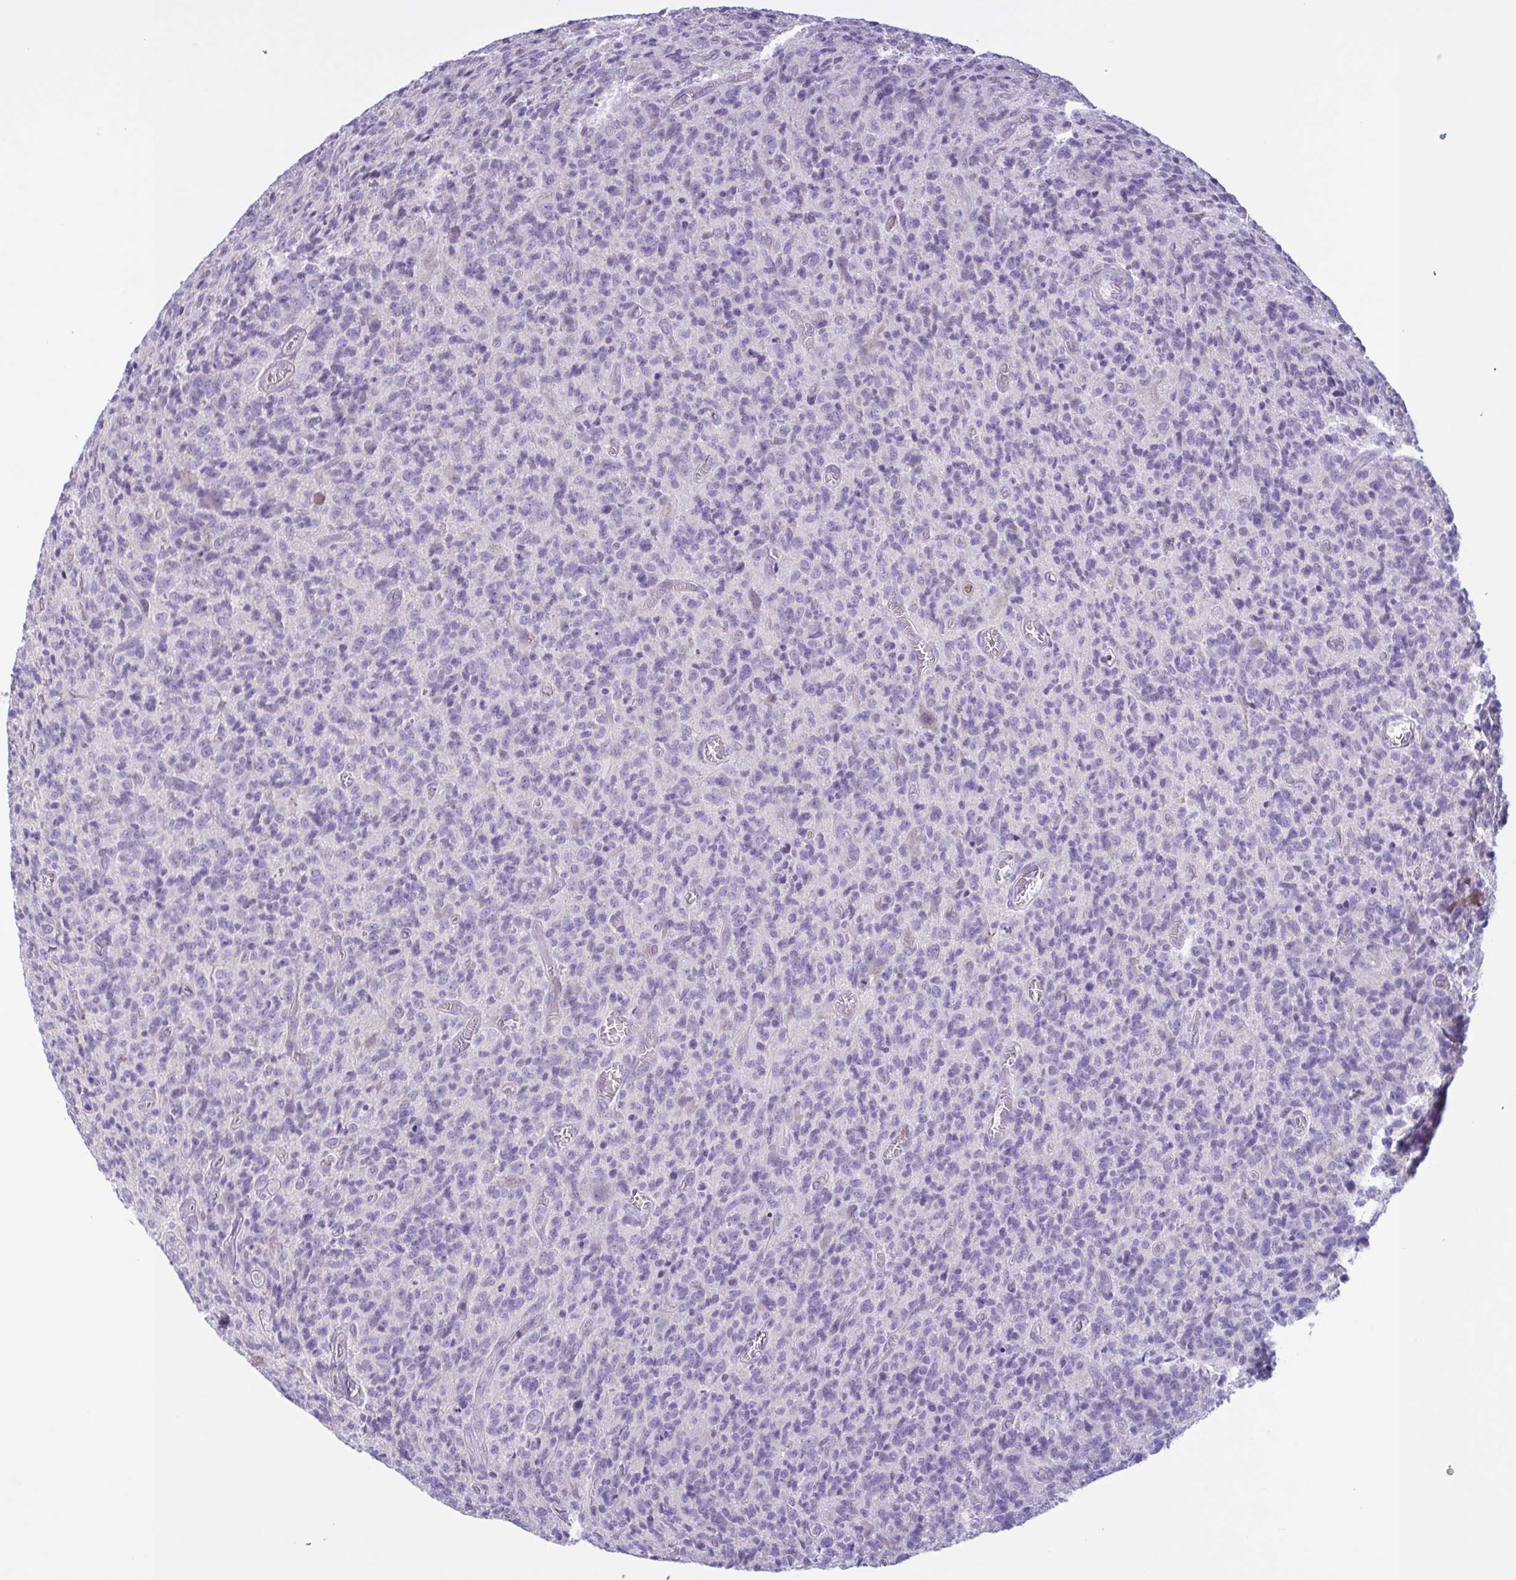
{"staining": {"intensity": "negative", "quantity": "none", "location": "none"}, "tissue": "glioma", "cell_type": "Tumor cells", "image_type": "cancer", "snomed": [{"axis": "morphology", "description": "Glioma, malignant, High grade"}, {"axis": "topography", "description": "Brain"}], "caption": "Histopathology image shows no significant protein staining in tumor cells of glioma. (Brightfield microscopy of DAB immunohistochemistry at high magnification).", "gene": "F13B", "patient": {"sex": "male", "age": 76}}